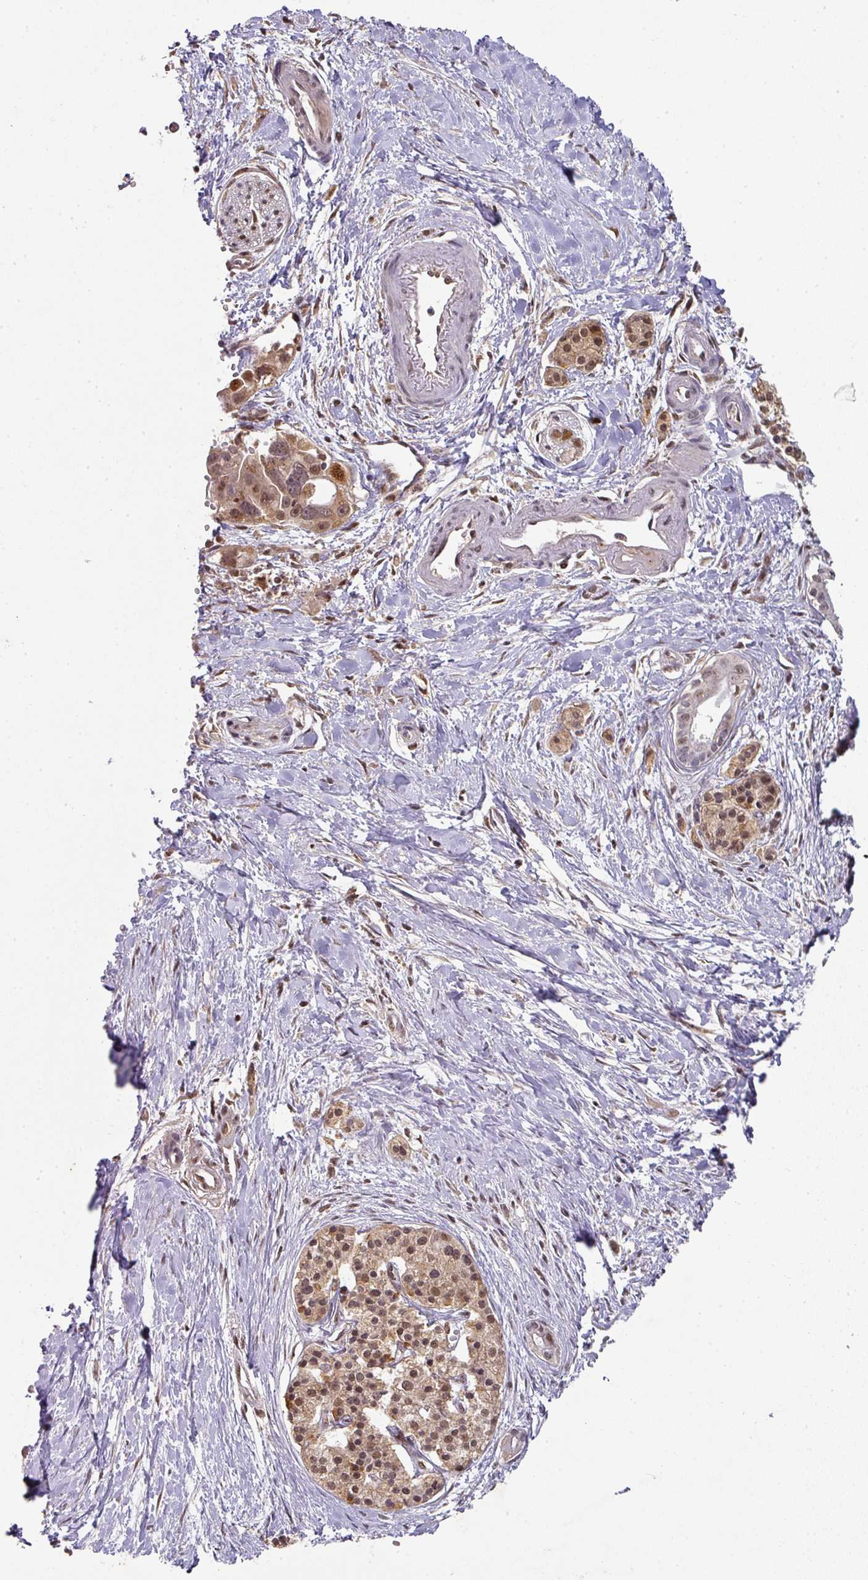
{"staining": {"intensity": "moderate", "quantity": "25%-75%", "location": "cytoplasmic/membranous,nuclear"}, "tissue": "pancreatic cancer", "cell_type": "Tumor cells", "image_type": "cancer", "snomed": [{"axis": "morphology", "description": "Adenocarcinoma, NOS"}, {"axis": "topography", "description": "Pancreas"}], "caption": "Immunohistochemical staining of pancreatic cancer demonstrates medium levels of moderate cytoplasmic/membranous and nuclear staining in about 25%-75% of tumor cells. (Stains: DAB (3,3'-diaminobenzidine) in brown, nuclei in blue, Microscopy: brightfield microscopy at high magnification).", "gene": "RANBP9", "patient": {"sex": "female", "age": 50}}